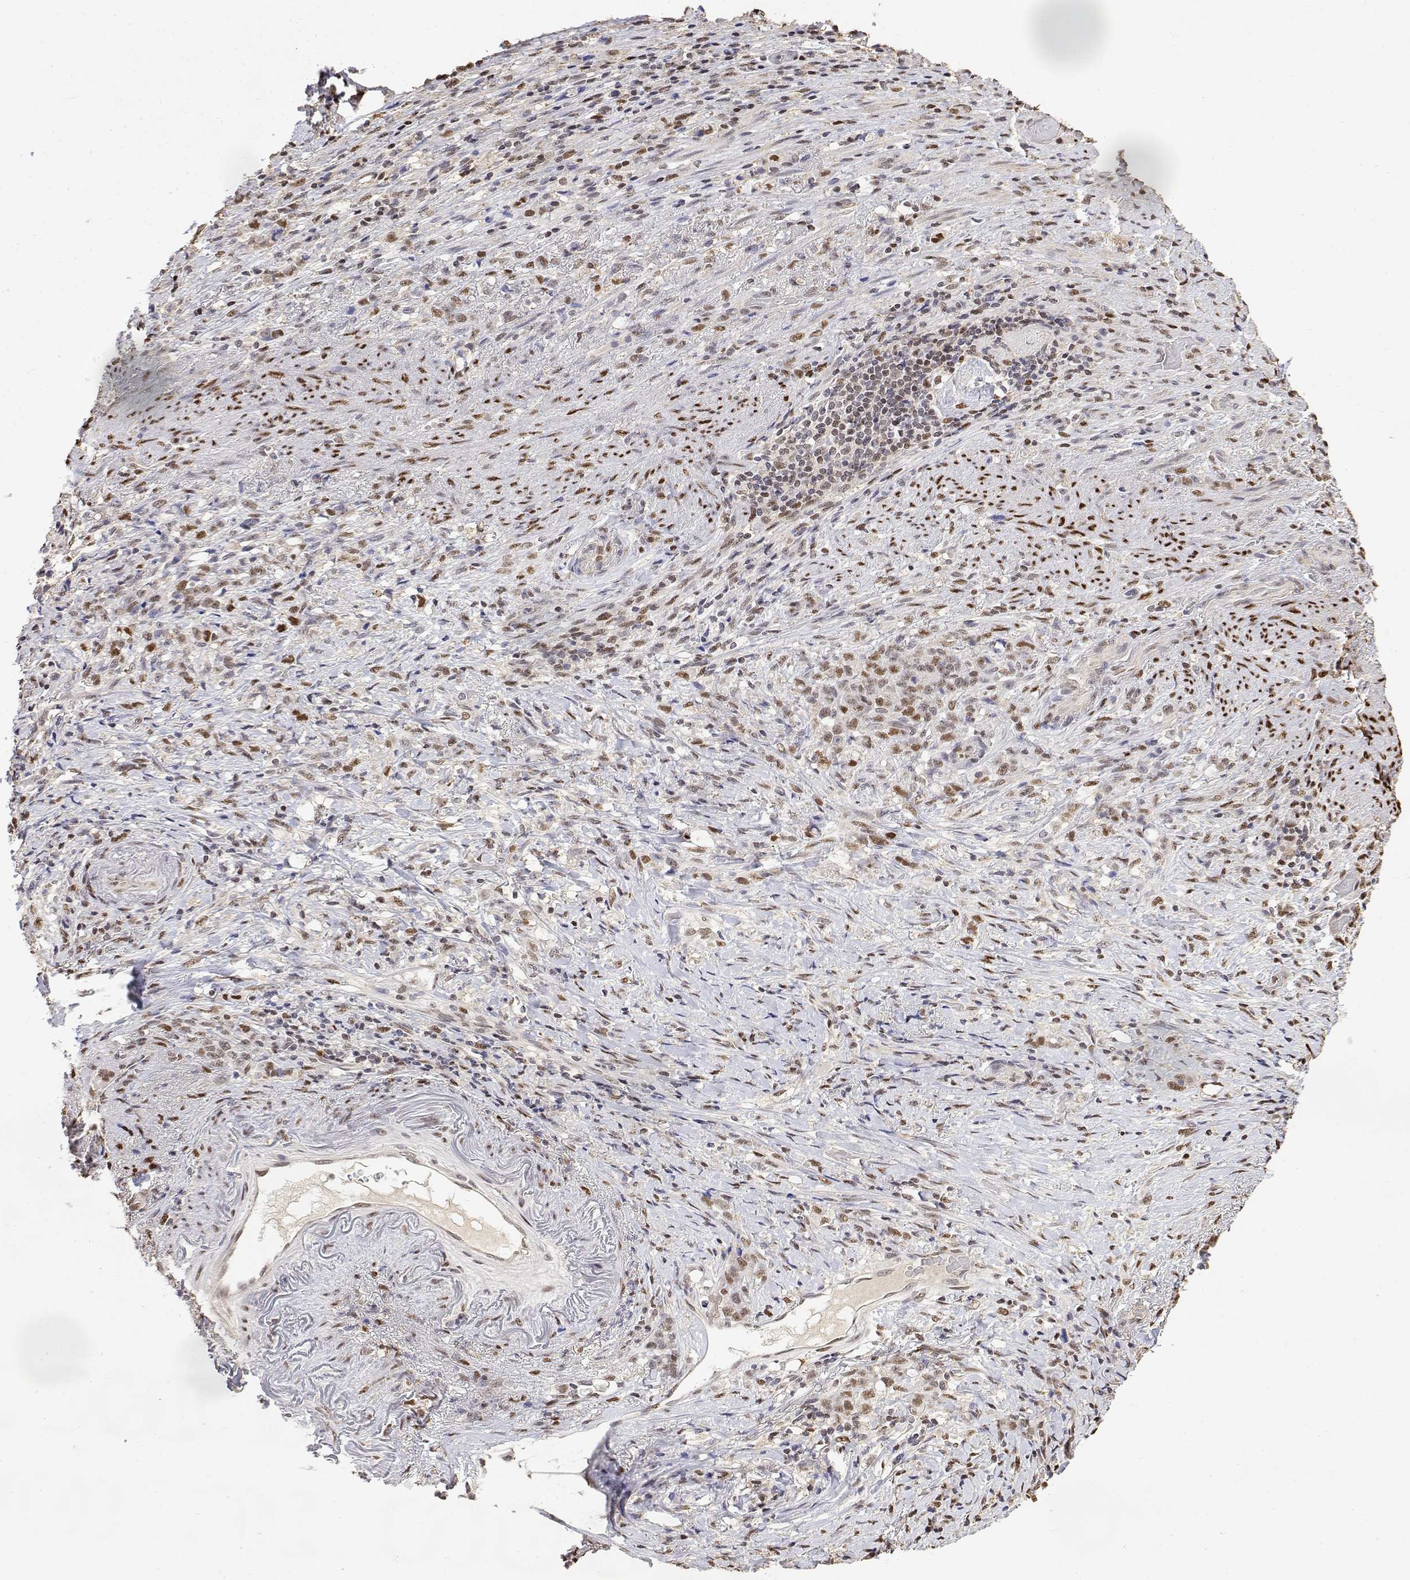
{"staining": {"intensity": "moderate", "quantity": "25%-75%", "location": "nuclear"}, "tissue": "stomach cancer", "cell_type": "Tumor cells", "image_type": "cancer", "snomed": [{"axis": "morphology", "description": "Adenocarcinoma, NOS"}, {"axis": "topography", "description": "Stomach, lower"}], "caption": "An image of adenocarcinoma (stomach) stained for a protein reveals moderate nuclear brown staining in tumor cells. The protein of interest is stained brown, and the nuclei are stained in blue (DAB IHC with brightfield microscopy, high magnification).", "gene": "TPI1", "patient": {"sex": "male", "age": 88}}